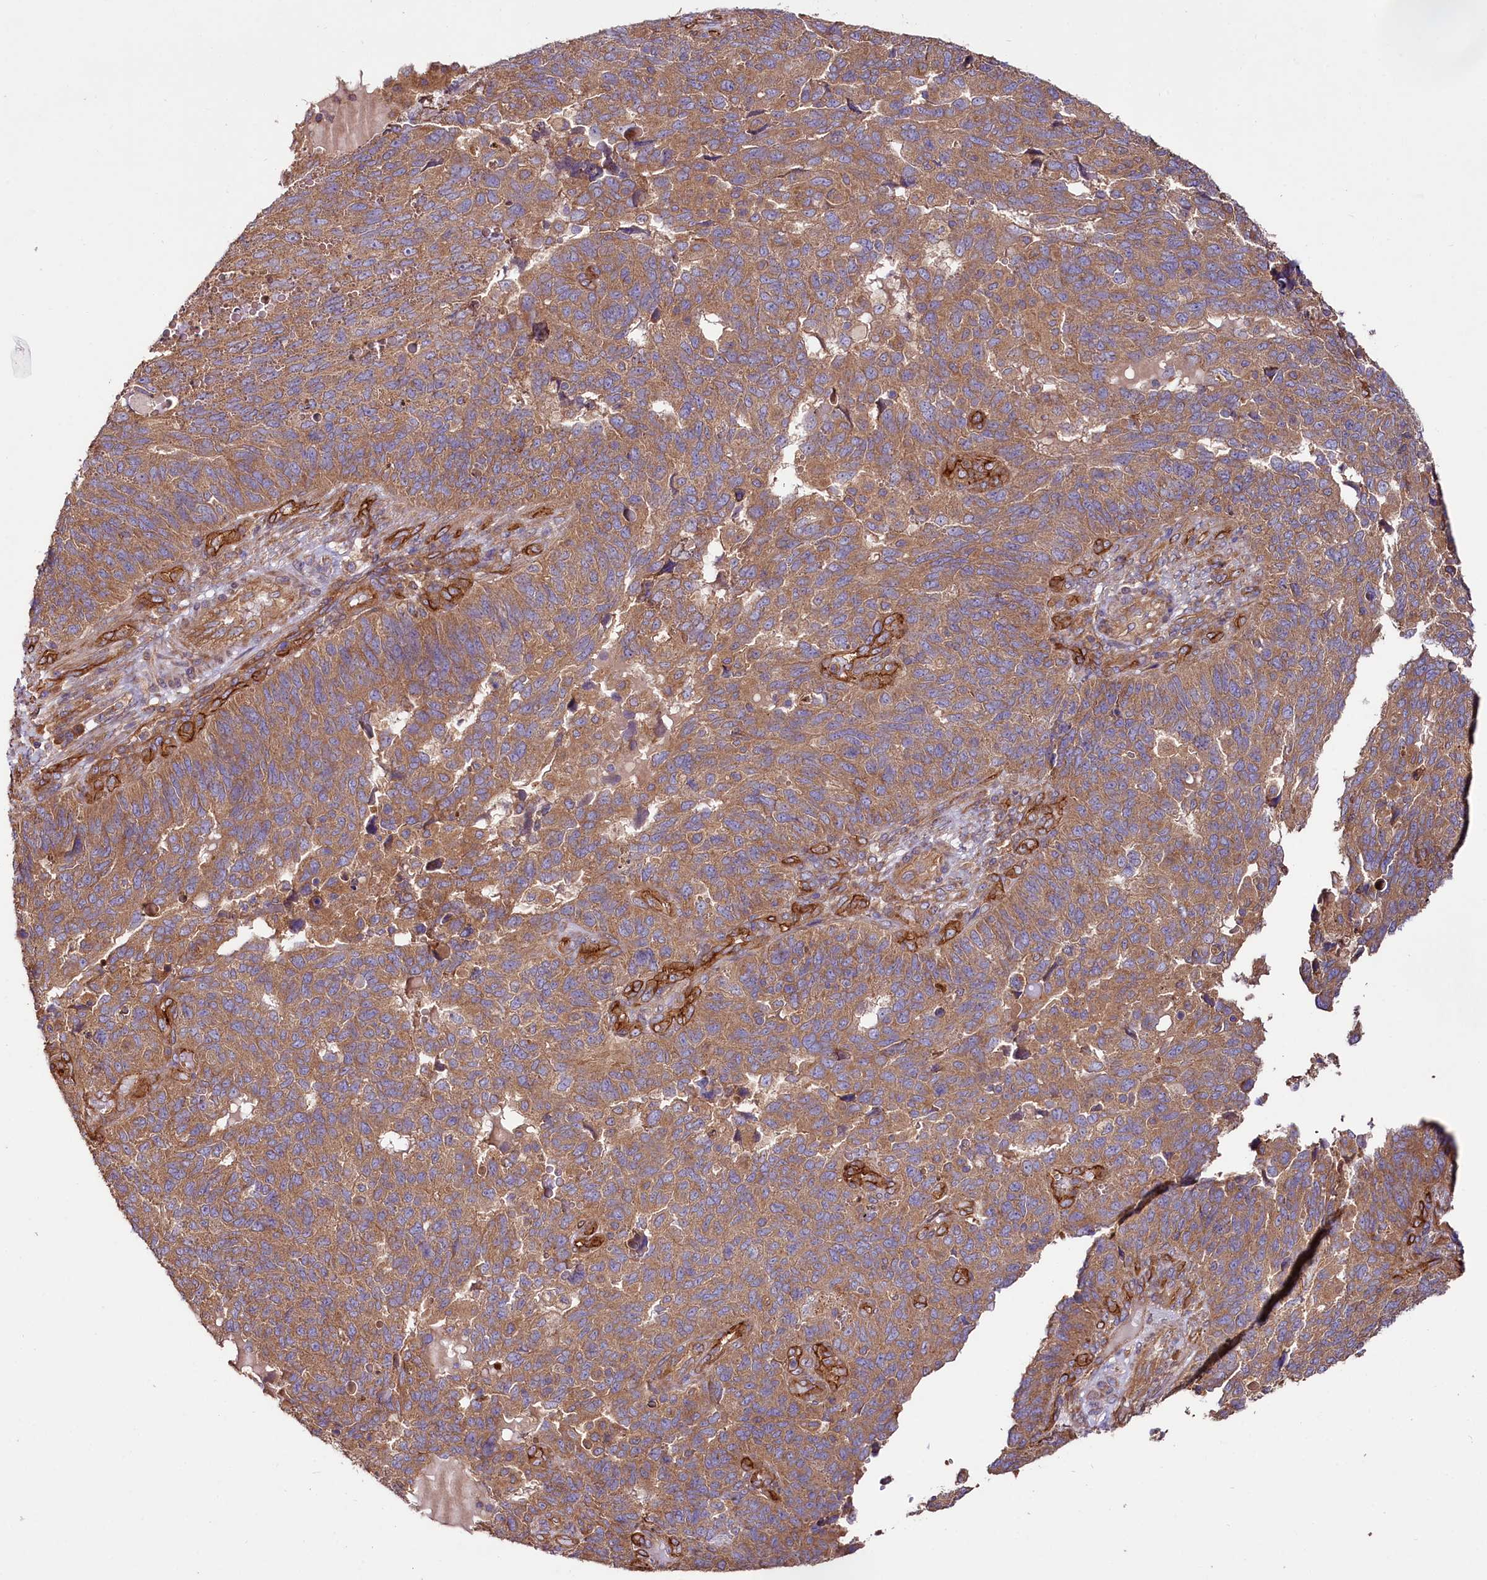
{"staining": {"intensity": "moderate", "quantity": ">75%", "location": "cytoplasmic/membranous"}, "tissue": "endometrial cancer", "cell_type": "Tumor cells", "image_type": "cancer", "snomed": [{"axis": "morphology", "description": "Adenocarcinoma, NOS"}, {"axis": "topography", "description": "Endometrium"}], "caption": "A photomicrograph of human endometrial adenocarcinoma stained for a protein exhibits moderate cytoplasmic/membranous brown staining in tumor cells.", "gene": "CEP295", "patient": {"sex": "female", "age": 66}}